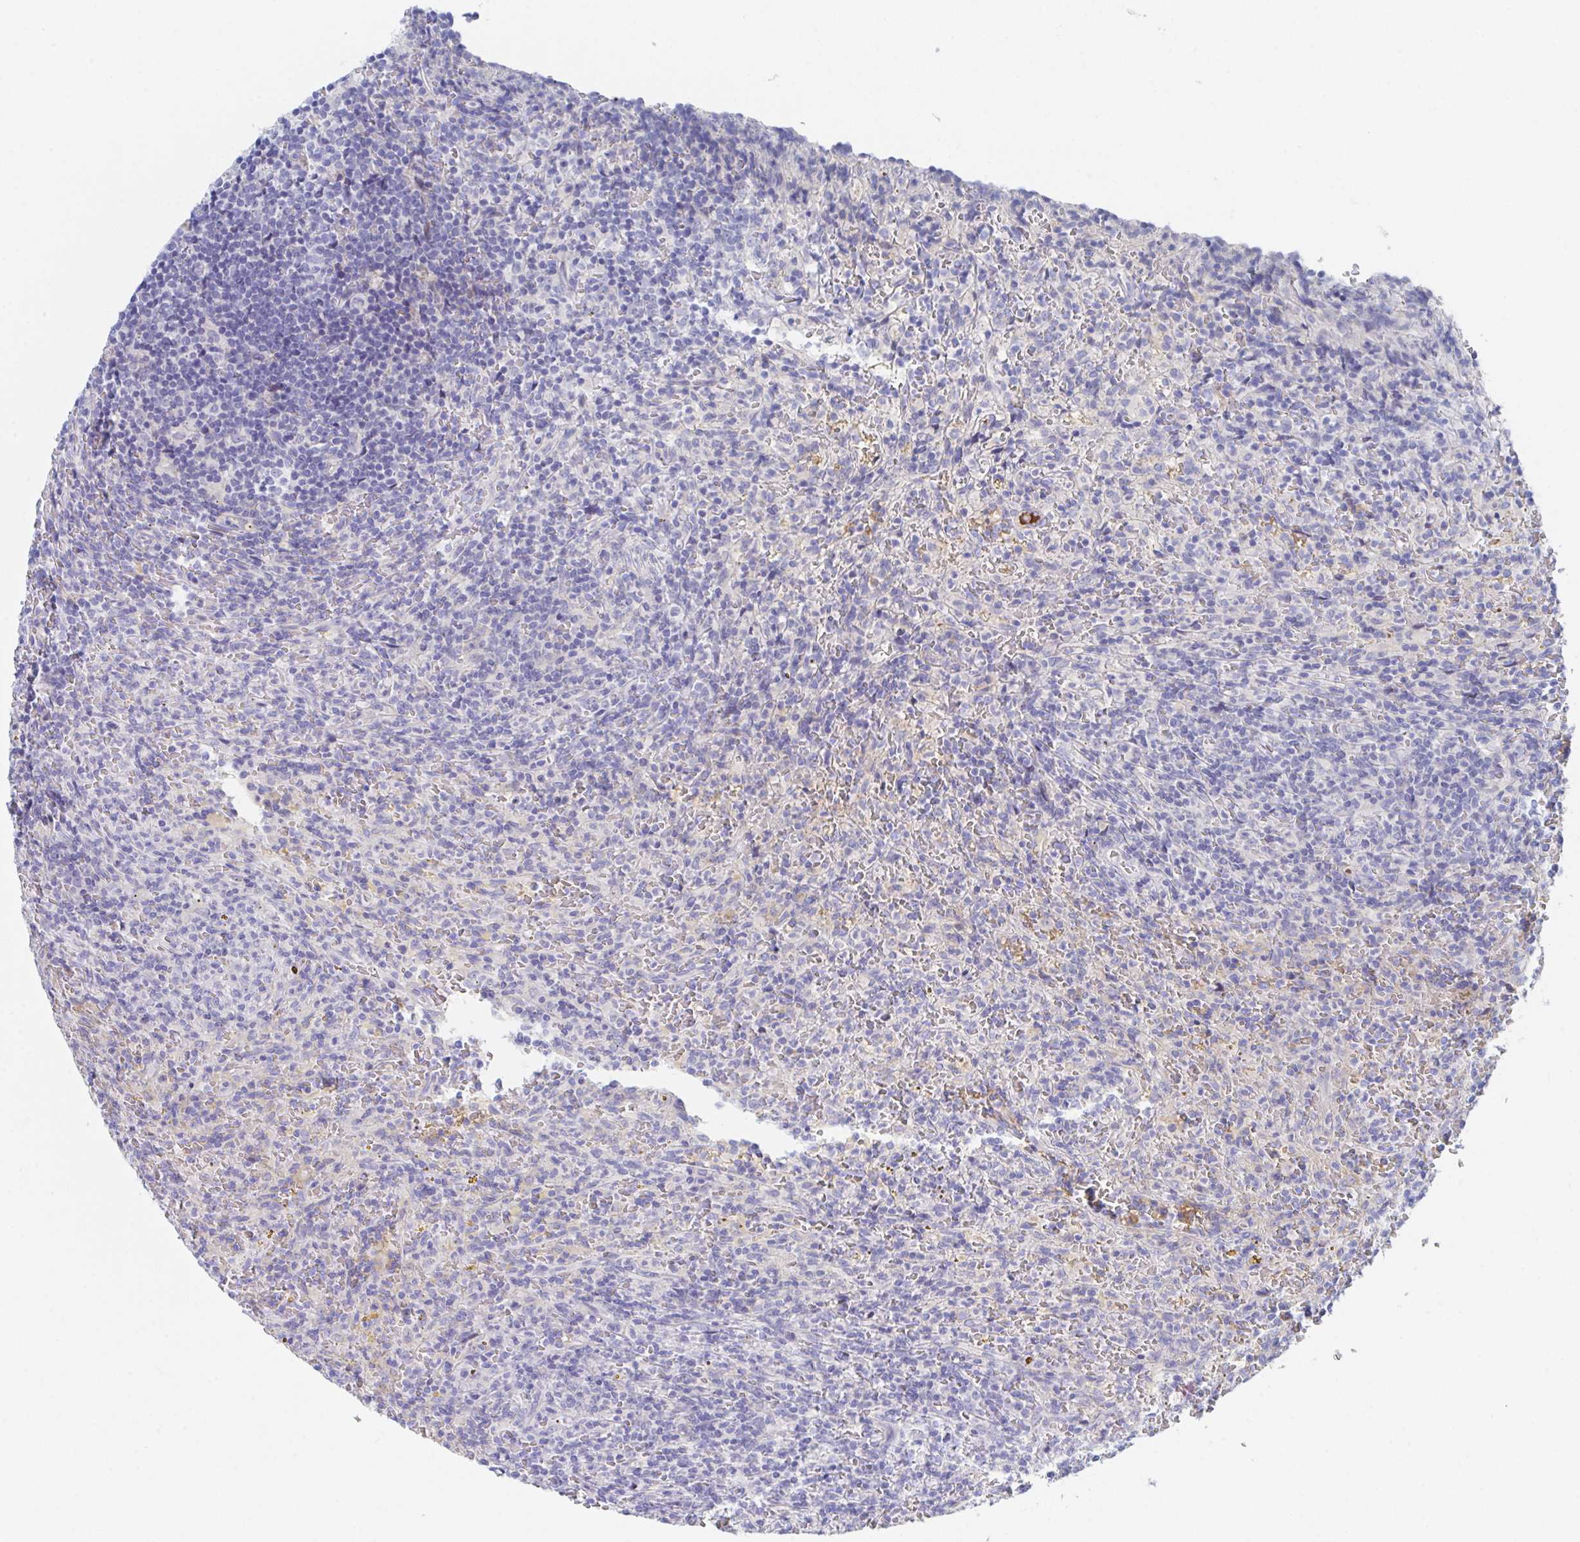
{"staining": {"intensity": "negative", "quantity": "none", "location": "none"}, "tissue": "lymphoma", "cell_type": "Tumor cells", "image_type": "cancer", "snomed": [{"axis": "morphology", "description": "Malignant lymphoma, non-Hodgkin's type, Low grade"}, {"axis": "topography", "description": "Spleen"}], "caption": "IHC photomicrograph of neoplastic tissue: human low-grade malignant lymphoma, non-Hodgkin's type stained with DAB (3,3'-diaminobenzidine) shows no significant protein staining in tumor cells.", "gene": "TNFAIP6", "patient": {"sex": "female", "age": 70}}